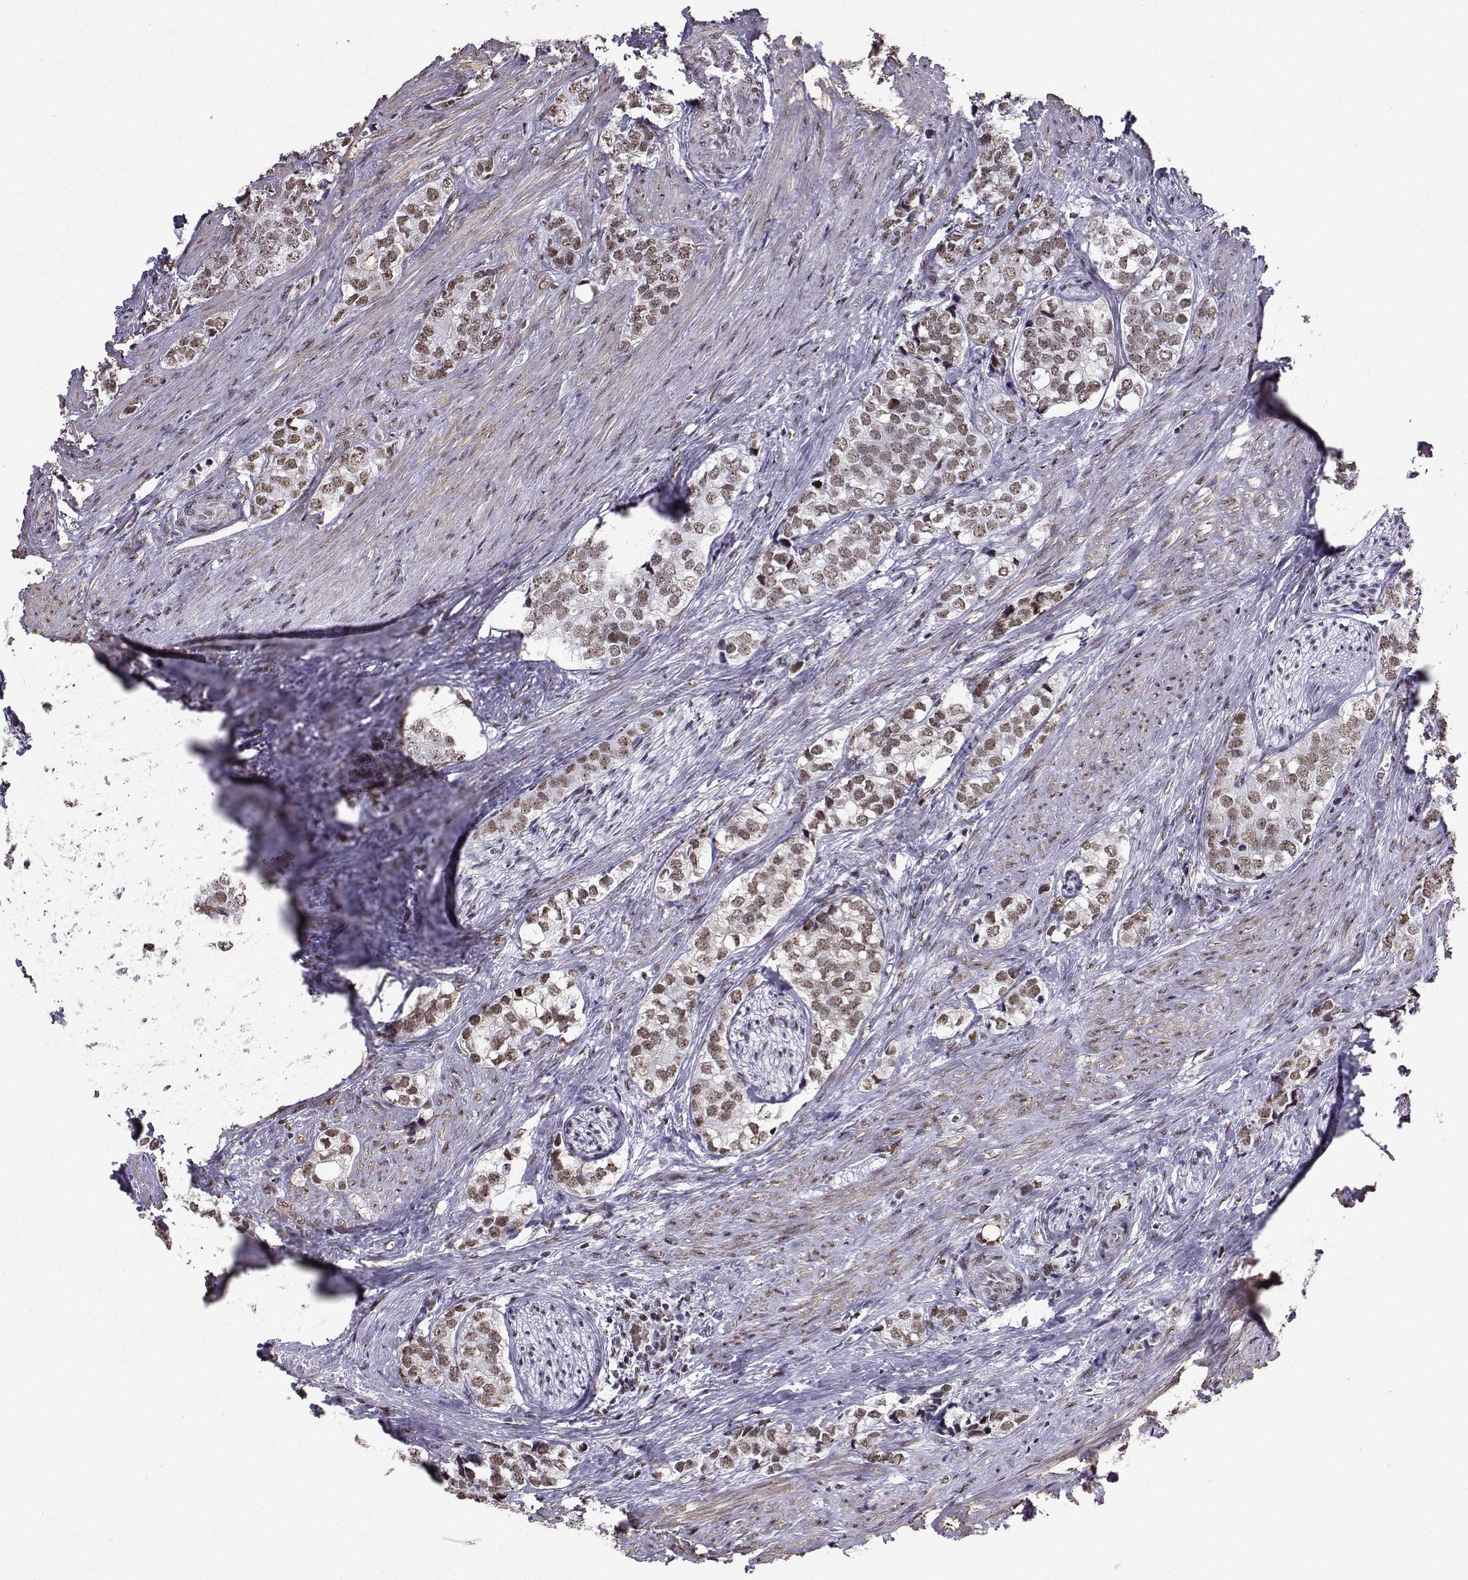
{"staining": {"intensity": "moderate", "quantity": ">75%", "location": "nuclear"}, "tissue": "prostate cancer", "cell_type": "Tumor cells", "image_type": "cancer", "snomed": [{"axis": "morphology", "description": "Adenocarcinoma, NOS"}, {"axis": "topography", "description": "Prostate and seminal vesicle, NOS"}], "caption": "This photomicrograph exhibits immunohistochemistry staining of prostate cancer (adenocarcinoma), with medium moderate nuclear expression in about >75% of tumor cells.", "gene": "CCNK", "patient": {"sex": "male", "age": 63}}